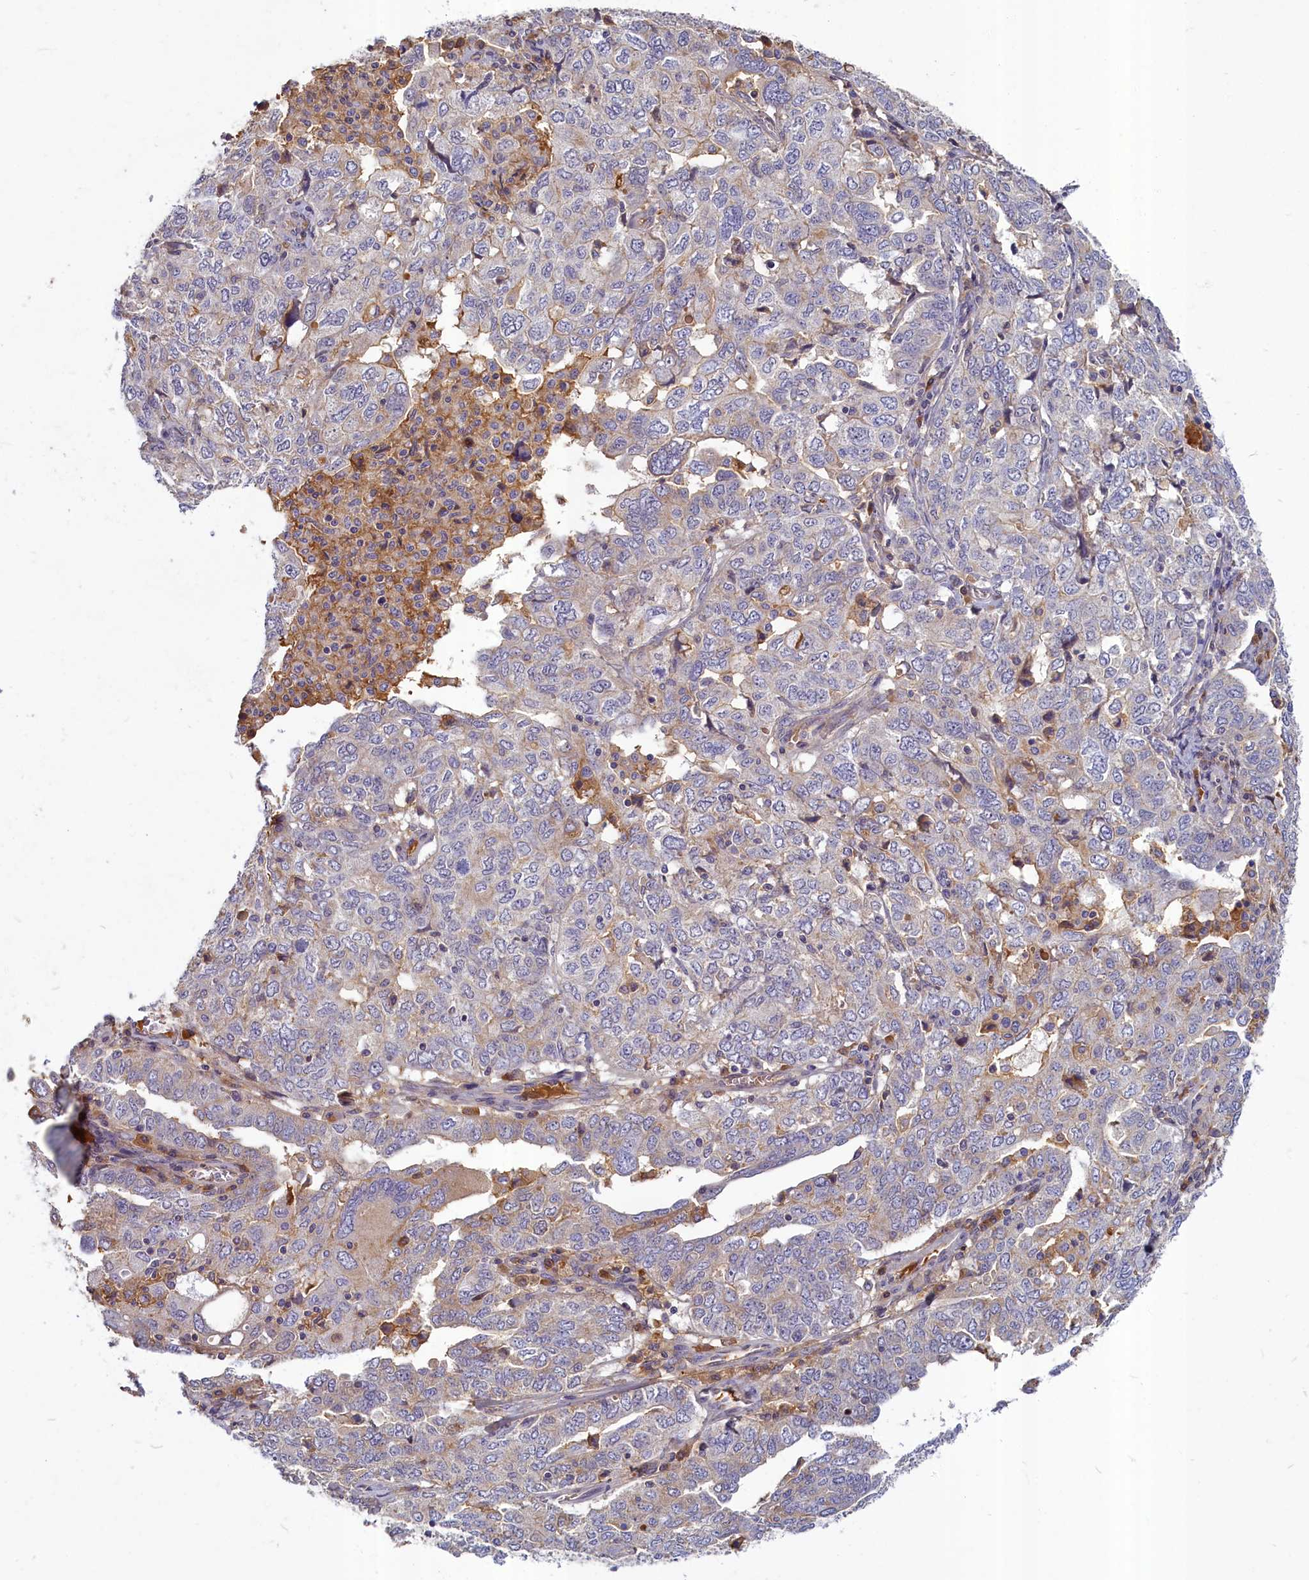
{"staining": {"intensity": "weak", "quantity": "<25%", "location": "cytoplasmic/membranous"}, "tissue": "ovarian cancer", "cell_type": "Tumor cells", "image_type": "cancer", "snomed": [{"axis": "morphology", "description": "Carcinoma, endometroid"}, {"axis": "topography", "description": "Ovary"}], "caption": "Tumor cells show no significant protein positivity in endometroid carcinoma (ovarian). Brightfield microscopy of immunohistochemistry (IHC) stained with DAB (3,3'-diaminobenzidine) (brown) and hematoxylin (blue), captured at high magnification.", "gene": "SV2C", "patient": {"sex": "female", "age": 62}}